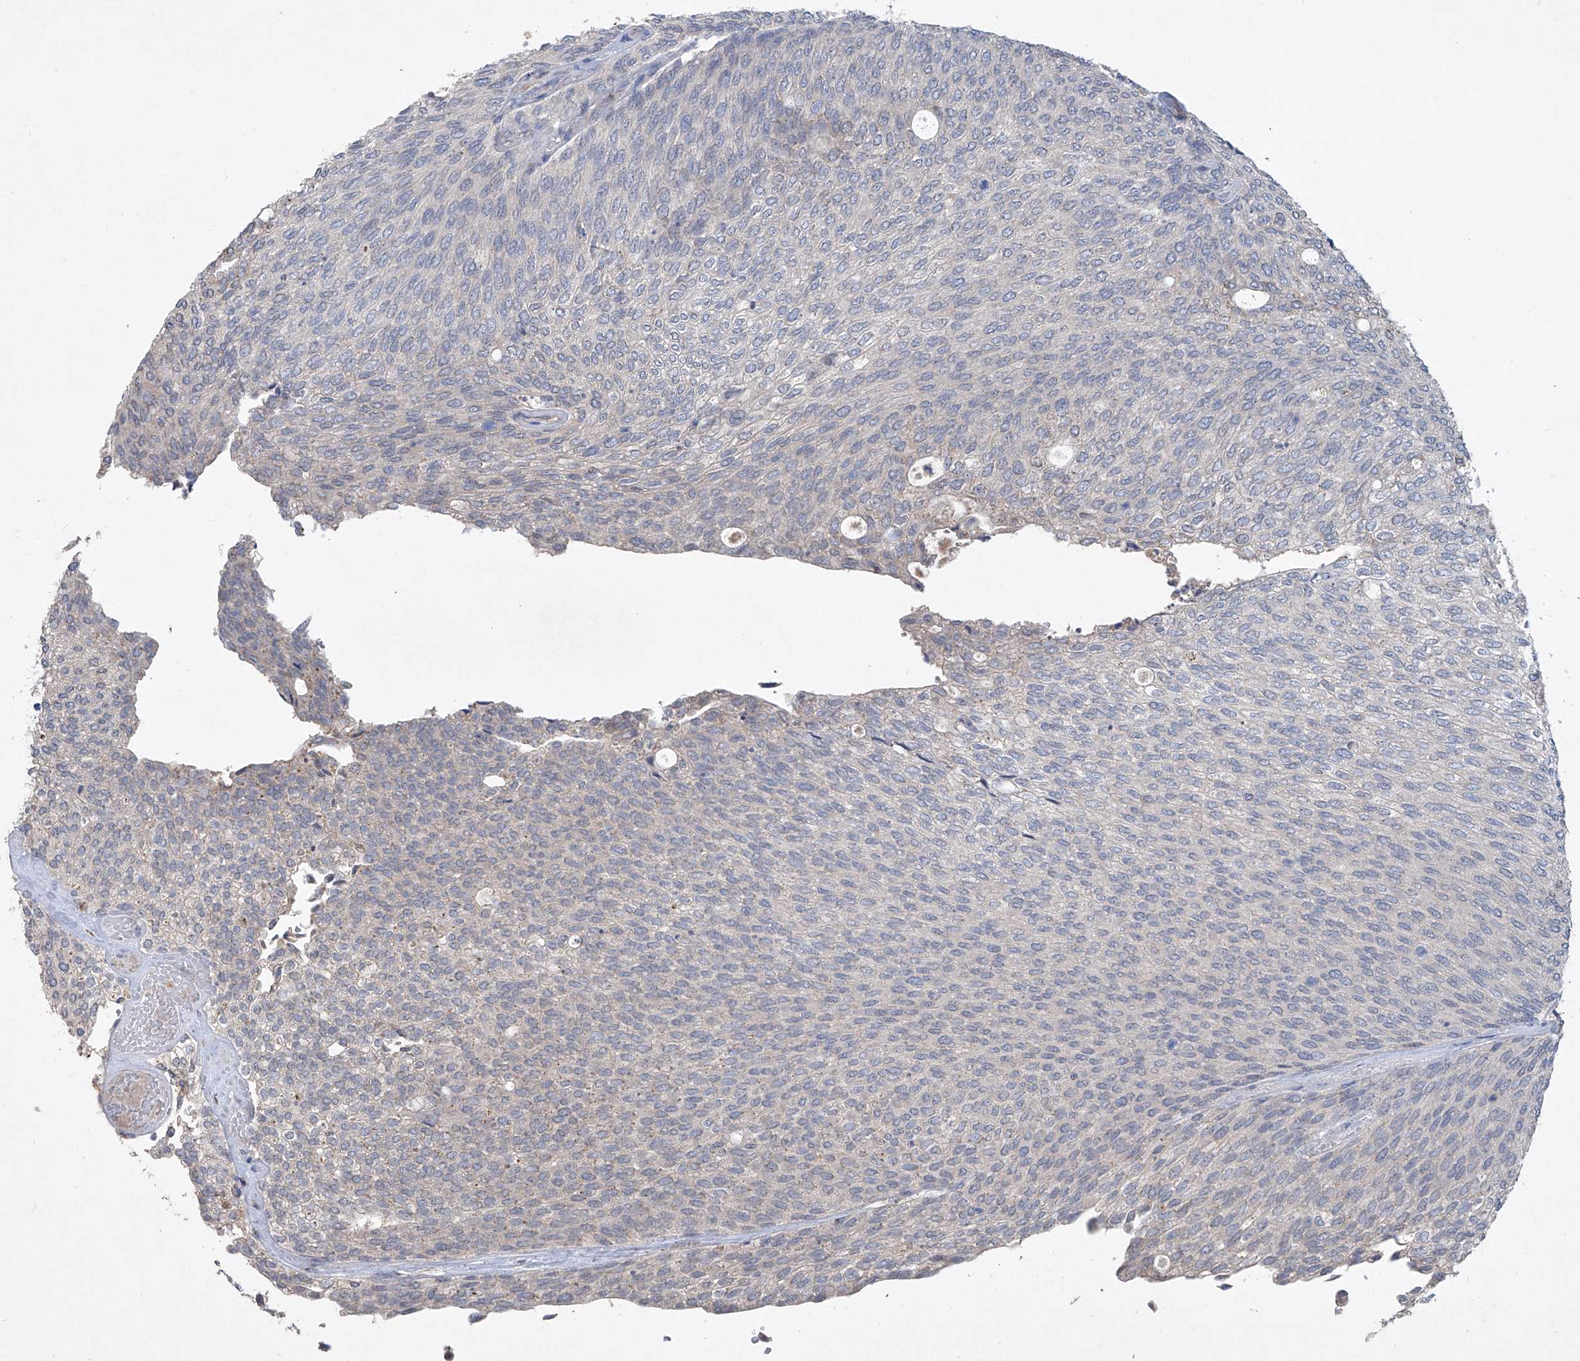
{"staining": {"intensity": "negative", "quantity": "none", "location": "none"}, "tissue": "urothelial cancer", "cell_type": "Tumor cells", "image_type": "cancer", "snomed": [{"axis": "morphology", "description": "Urothelial carcinoma, Low grade"}, {"axis": "topography", "description": "Urinary bladder"}], "caption": "An image of urothelial cancer stained for a protein reveals no brown staining in tumor cells. (DAB IHC with hematoxylin counter stain).", "gene": "PCSK5", "patient": {"sex": "female", "age": 79}}